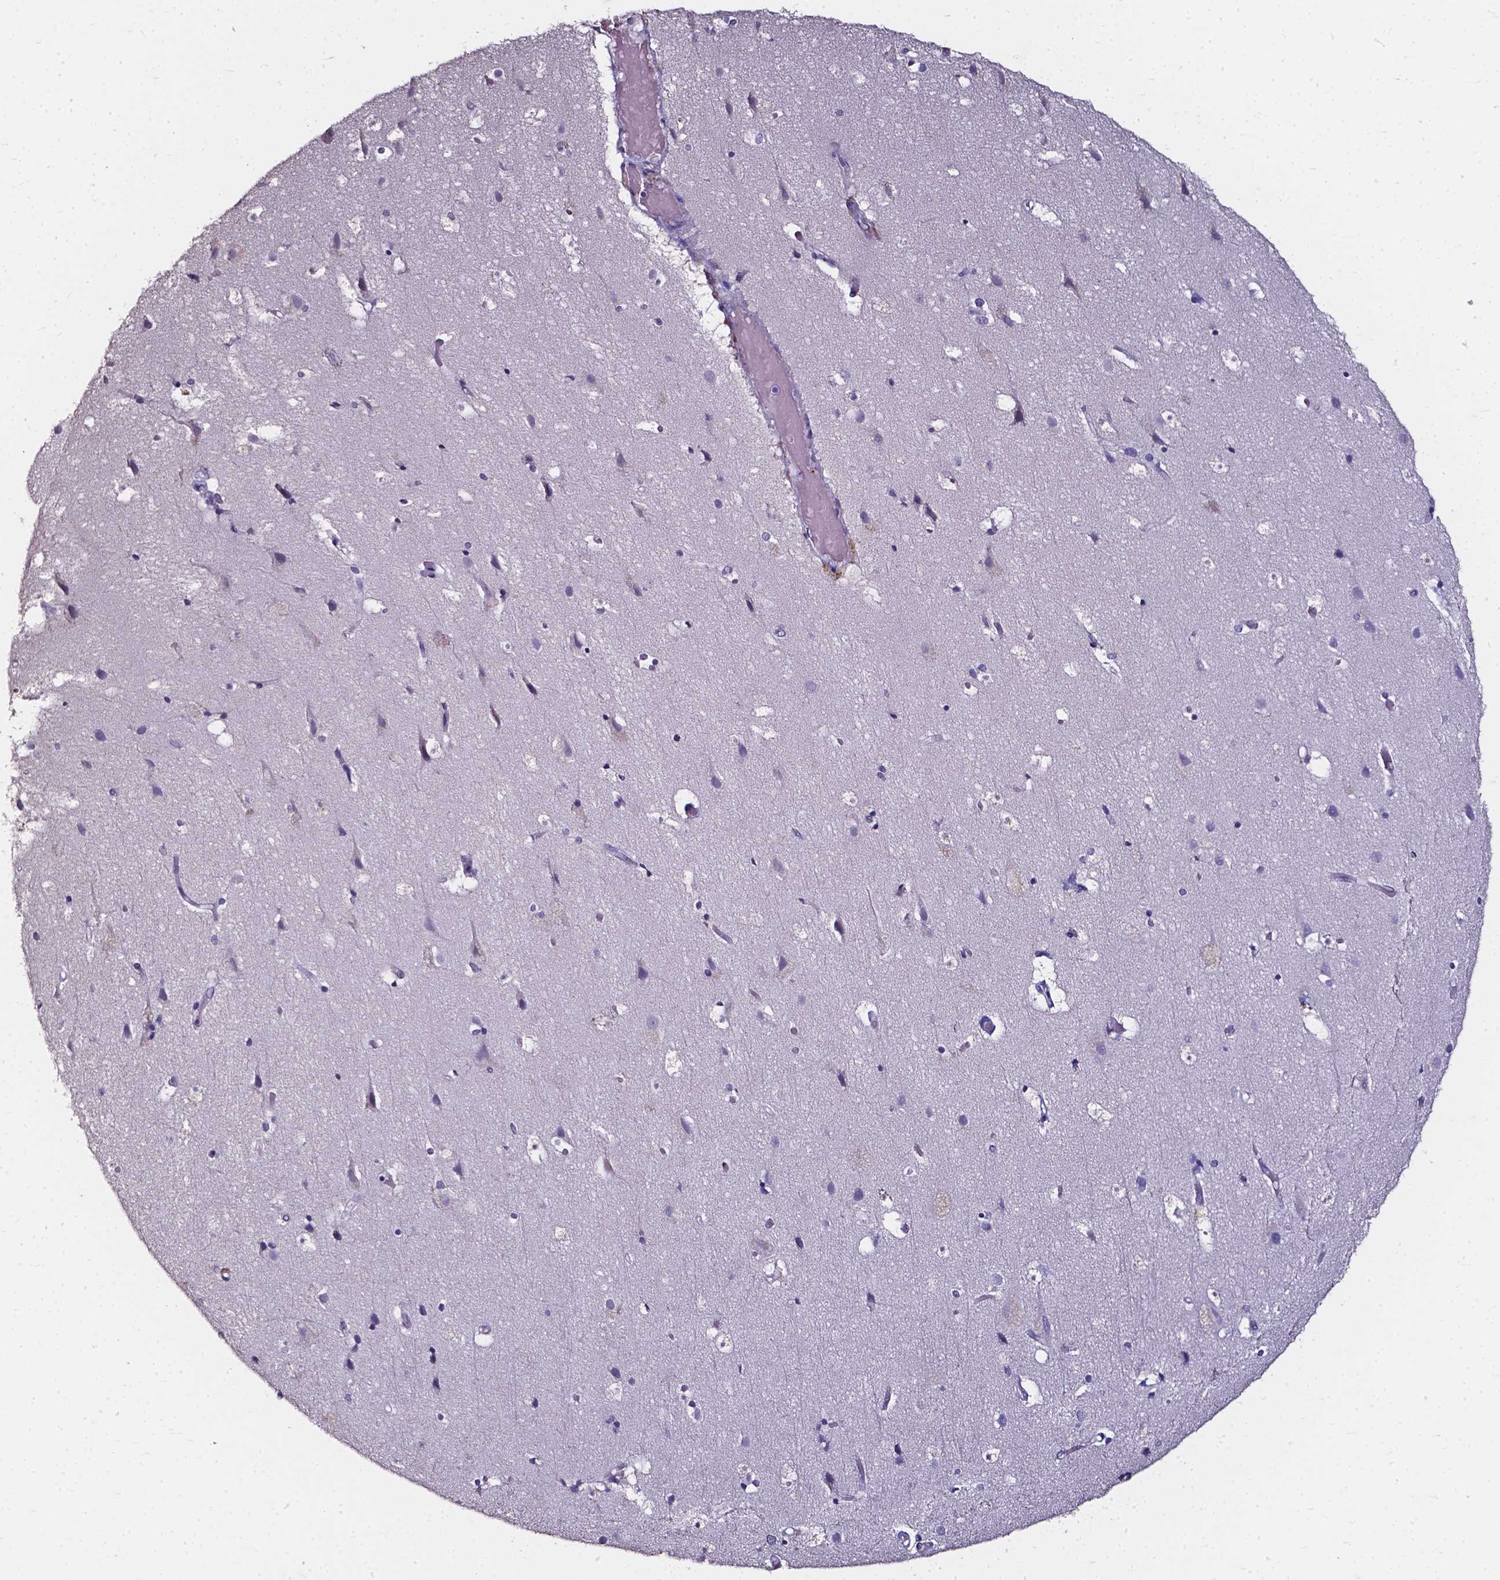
{"staining": {"intensity": "negative", "quantity": "none", "location": "none"}, "tissue": "cerebral cortex", "cell_type": "Endothelial cells", "image_type": "normal", "snomed": [{"axis": "morphology", "description": "Normal tissue, NOS"}, {"axis": "topography", "description": "Cerebral cortex"}], "caption": "IHC of benign cerebral cortex demonstrates no expression in endothelial cells. (Stains: DAB (3,3'-diaminobenzidine) IHC with hematoxylin counter stain, Microscopy: brightfield microscopy at high magnification).", "gene": "AKR1B10", "patient": {"sex": "female", "age": 52}}